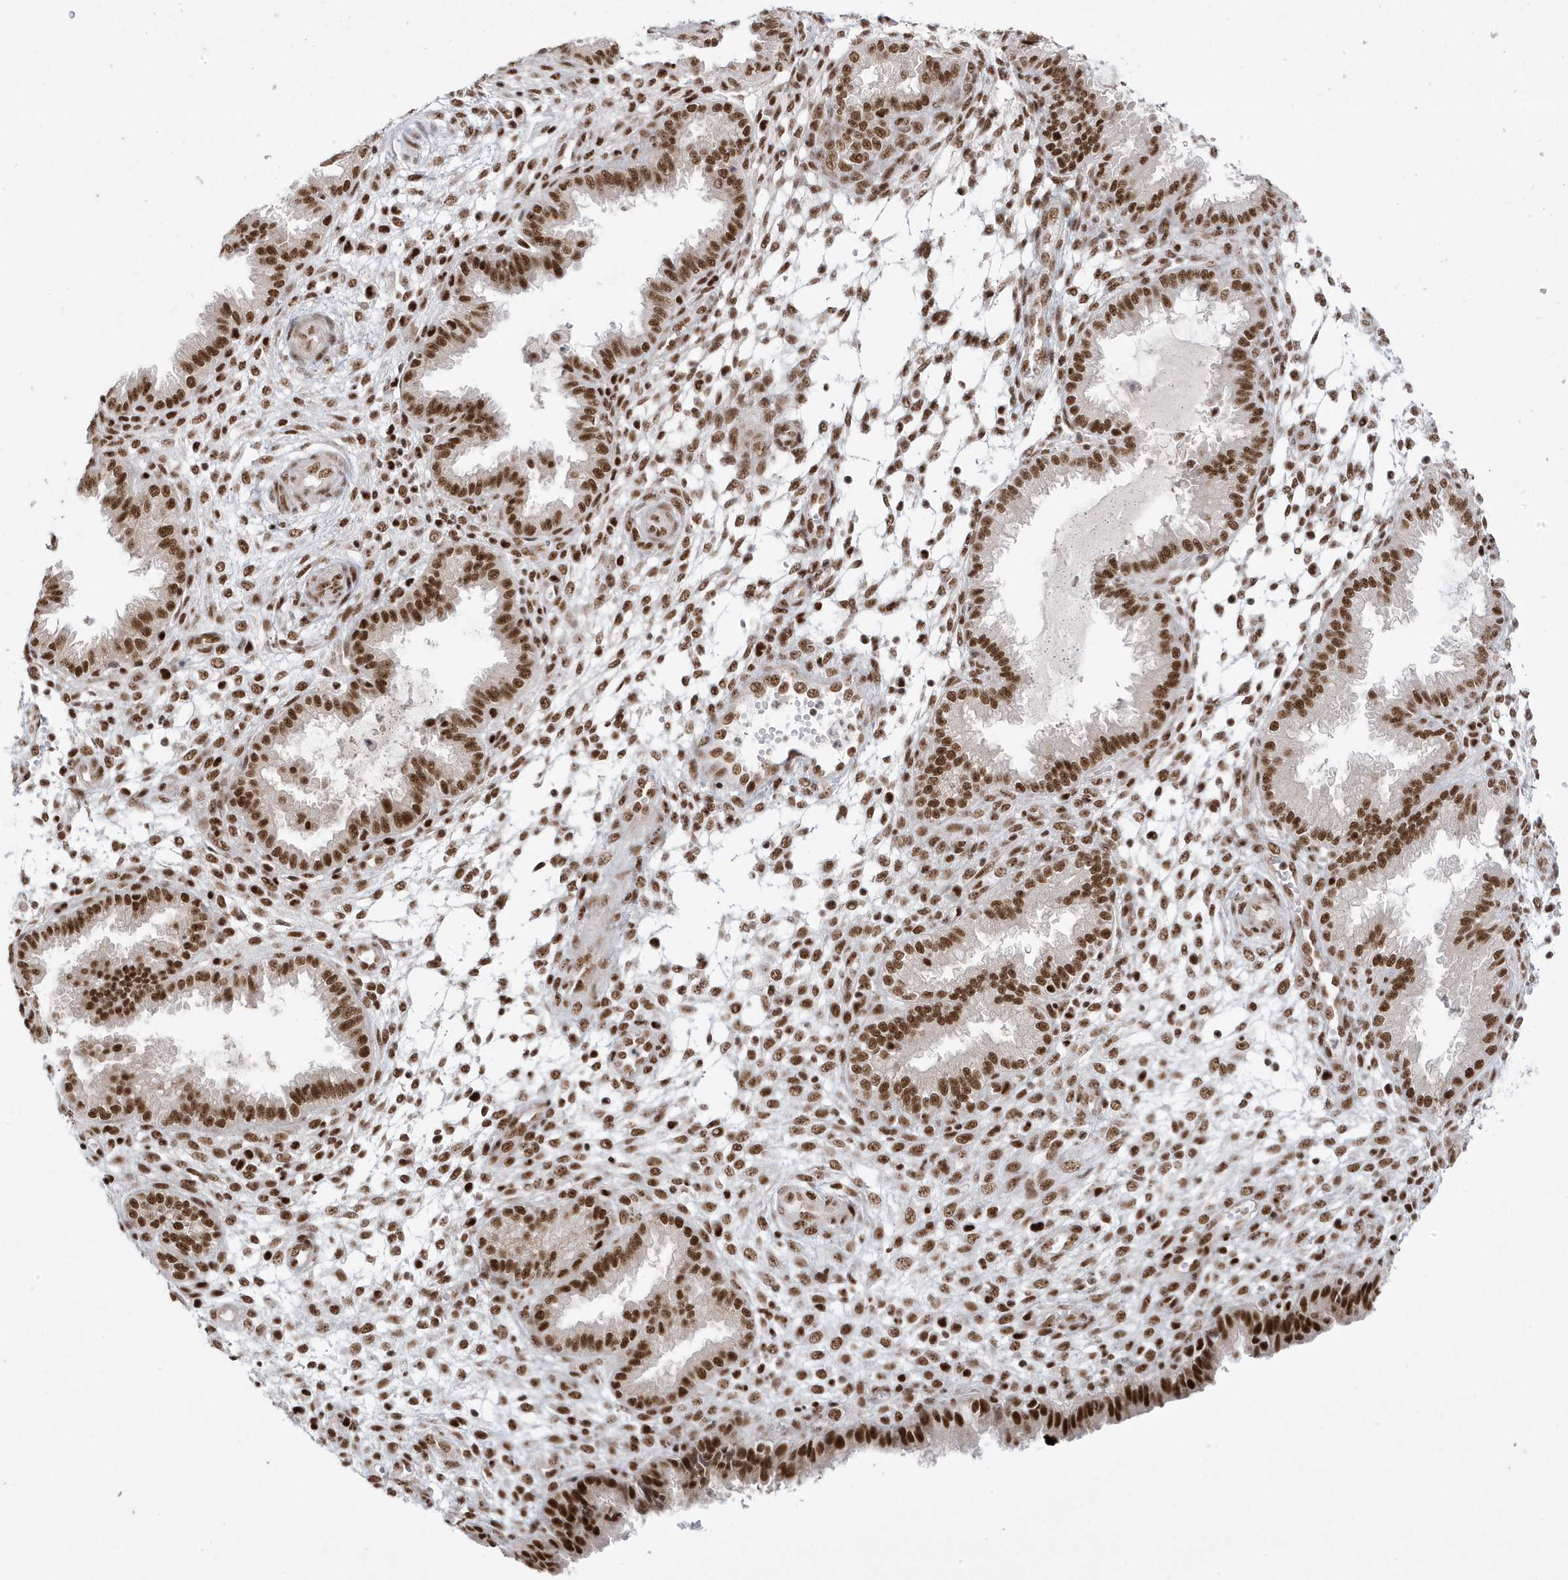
{"staining": {"intensity": "strong", "quantity": "25%-75%", "location": "nuclear"}, "tissue": "endometrium", "cell_type": "Cells in endometrial stroma", "image_type": "normal", "snomed": [{"axis": "morphology", "description": "Normal tissue, NOS"}, {"axis": "topography", "description": "Endometrium"}], "caption": "Protein expression analysis of normal endometrium reveals strong nuclear expression in approximately 25%-75% of cells in endometrial stroma.", "gene": "MTREX", "patient": {"sex": "female", "age": 33}}